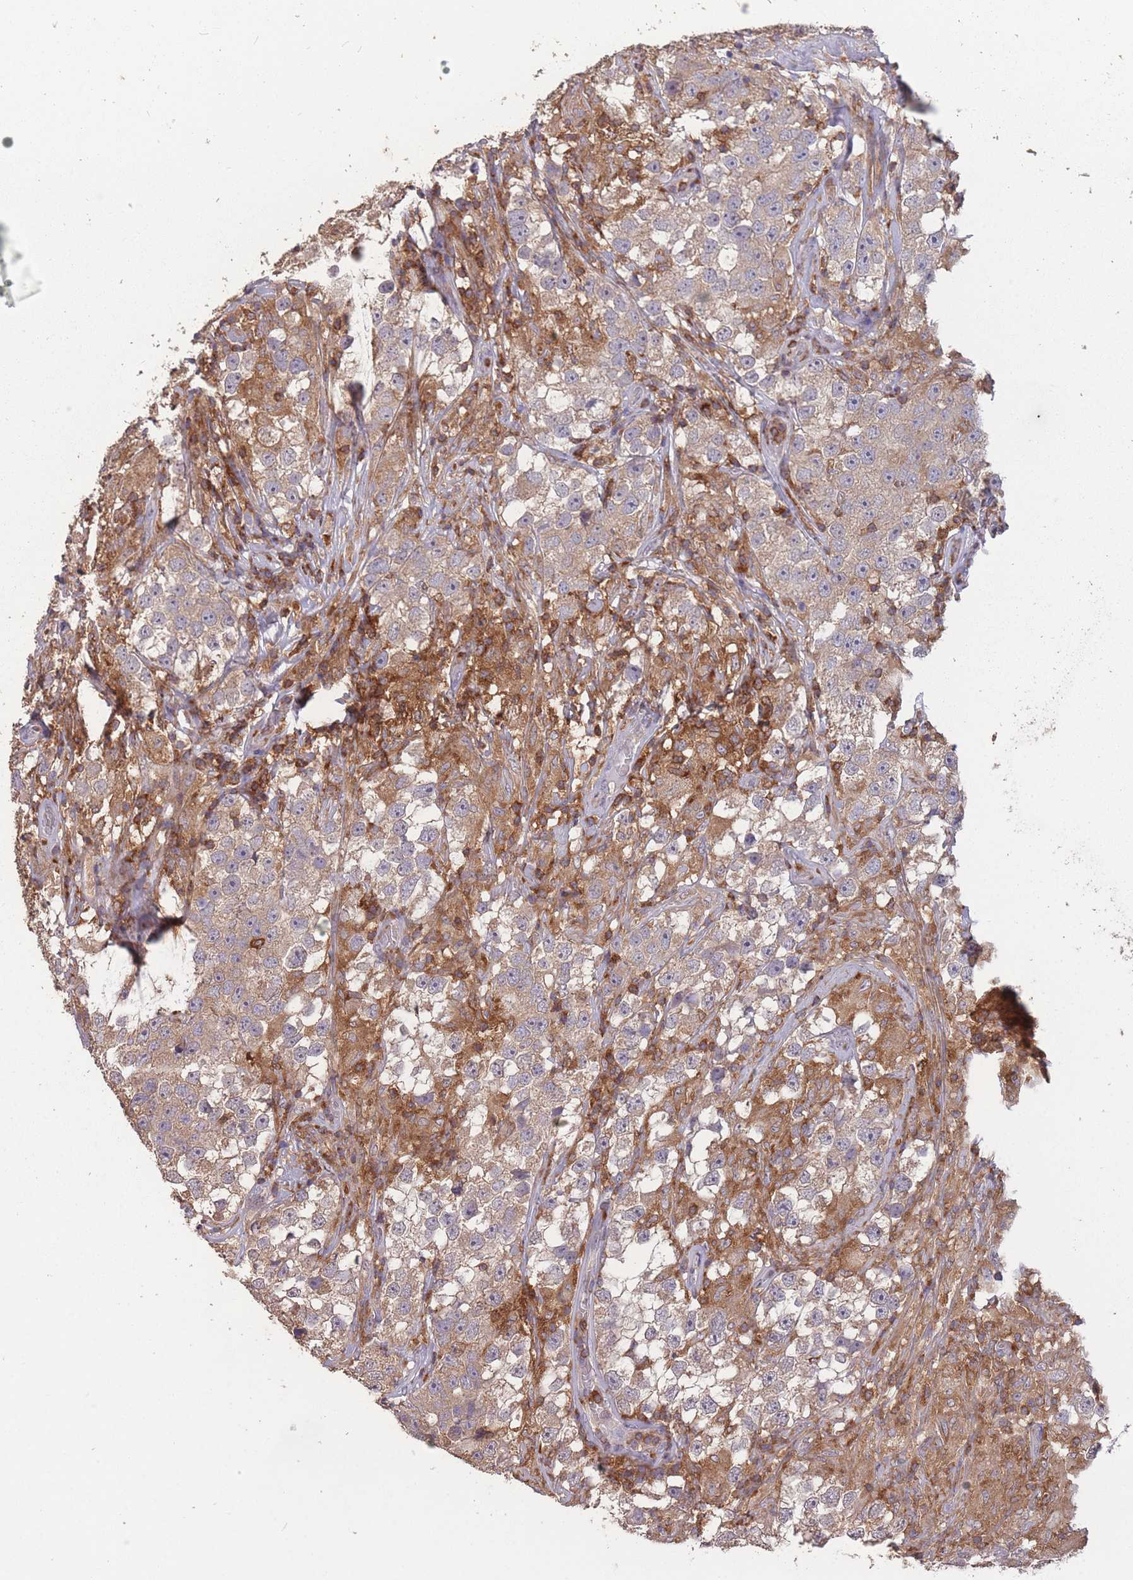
{"staining": {"intensity": "weak", "quantity": ">75%", "location": "cytoplasmic/membranous"}, "tissue": "testis cancer", "cell_type": "Tumor cells", "image_type": "cancer", "snomed": [{"axis": "morphology", "description": "Seminoma, NOS"}, {"axis": "topography", "description": "Testis"}], "caption": "Tumor cells reveal weak cytoplasmic/membranous positivity in approximately >75% of cells in seminoma (testis).", "gene": "GMIP", "patient": {"sex": "male", "age": 46}}